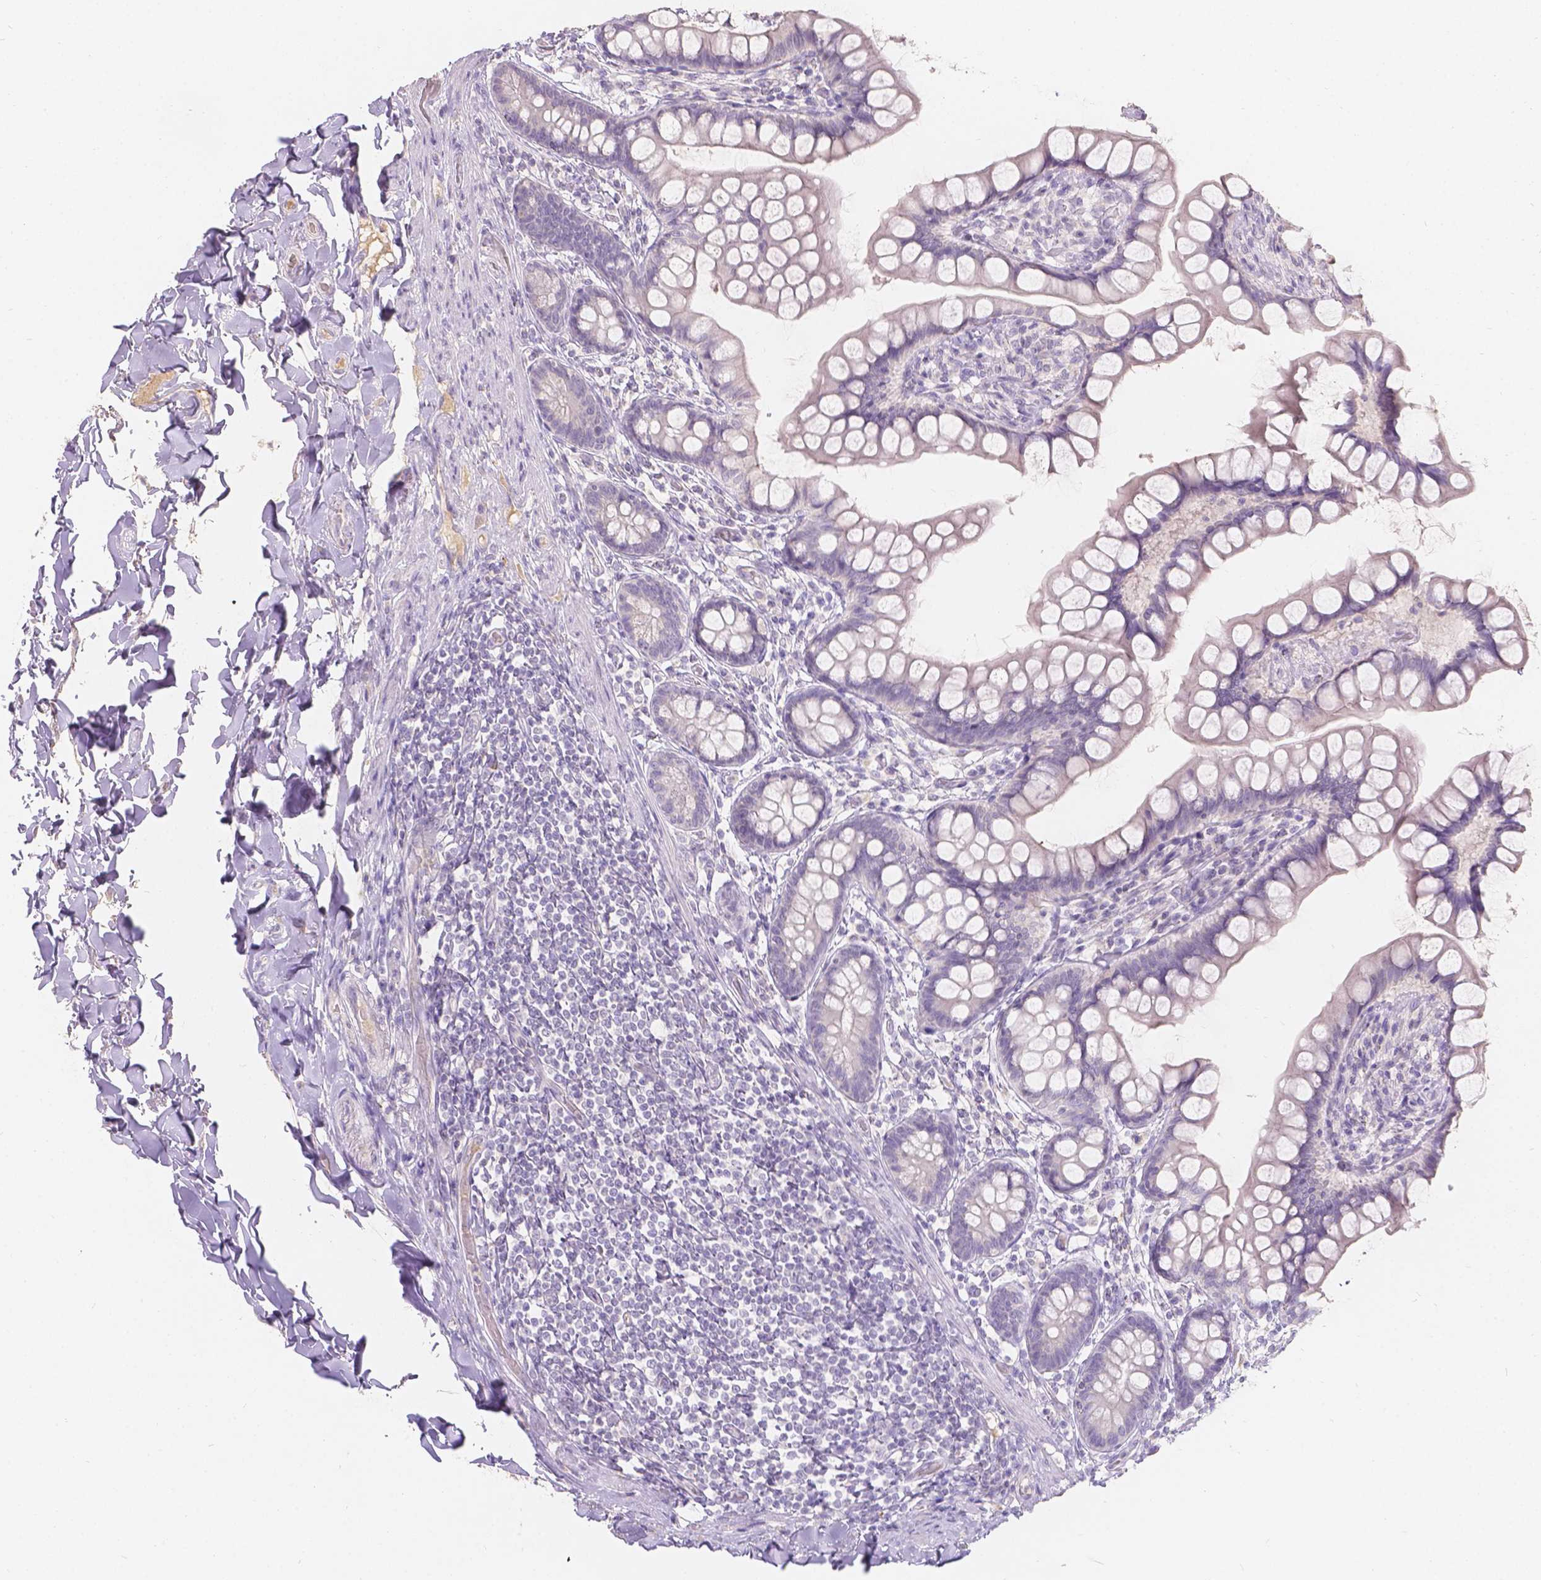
{"staining": {"intensity": "negative", "quantity": "none", "location": "none"}, "tissue": "small intestine", "cell_type": "Glandular cells", "image_type": "normal", "snomed": [{"axis": "morphology", "description": "Normal tissue, NOS"}, {"axis": "topography", "description": "Small intestine"}], "caption": "This is an IHC histopathology image of unremarkable small intestine. There is no positivity in glandular cells.", "gene": "DCAF4L1", "patient": {"sex": "male", "age": 70}}